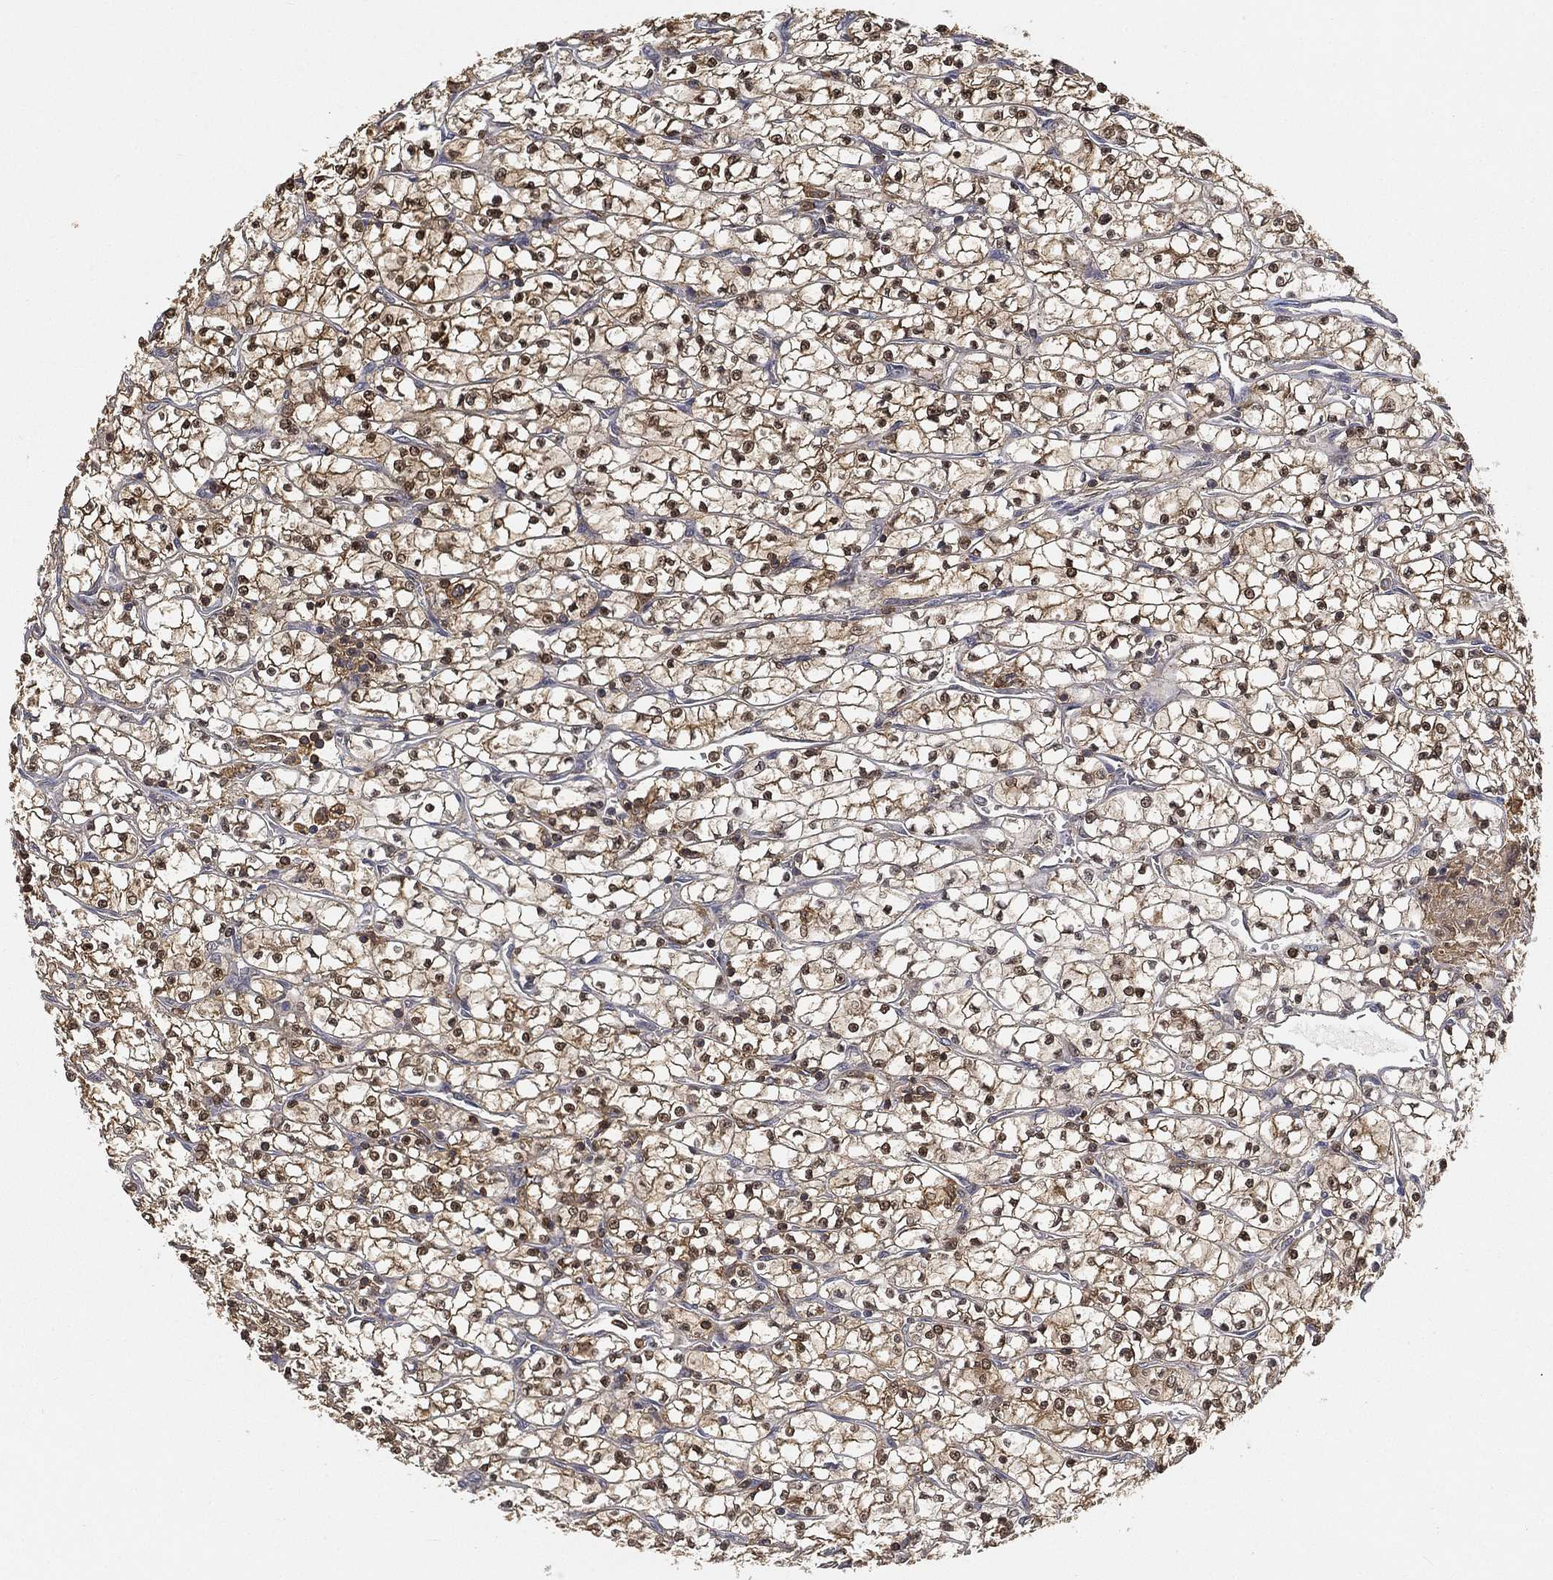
{"staining": {"intensity": "strong", "quantity": ">75%", "location": "cytoplasmic/membranous,nuclear"}, "tissue": "renal cancer", "cell_type": "Tumor cells", "image_type": "cancer", "snomed": [{"axis": "morphology", "description": "Adenocarcinoma, NOS"}, {"axis": "topography", "description": "Kidney"}], "caption": "Immunohistochemistry histopathology image of neoplastic tissue: human renal cancer stained using immunohistochemistry (IHC) displays high levels of strong protein expression localized specifically in the cytoplasmic/membranous and nuclear of tumor cells, appearing as a cytoplasmic/membranous and nuclear brown color.", "gene": "CRYL1", "patient": {"sex": "female", "age": 64}}